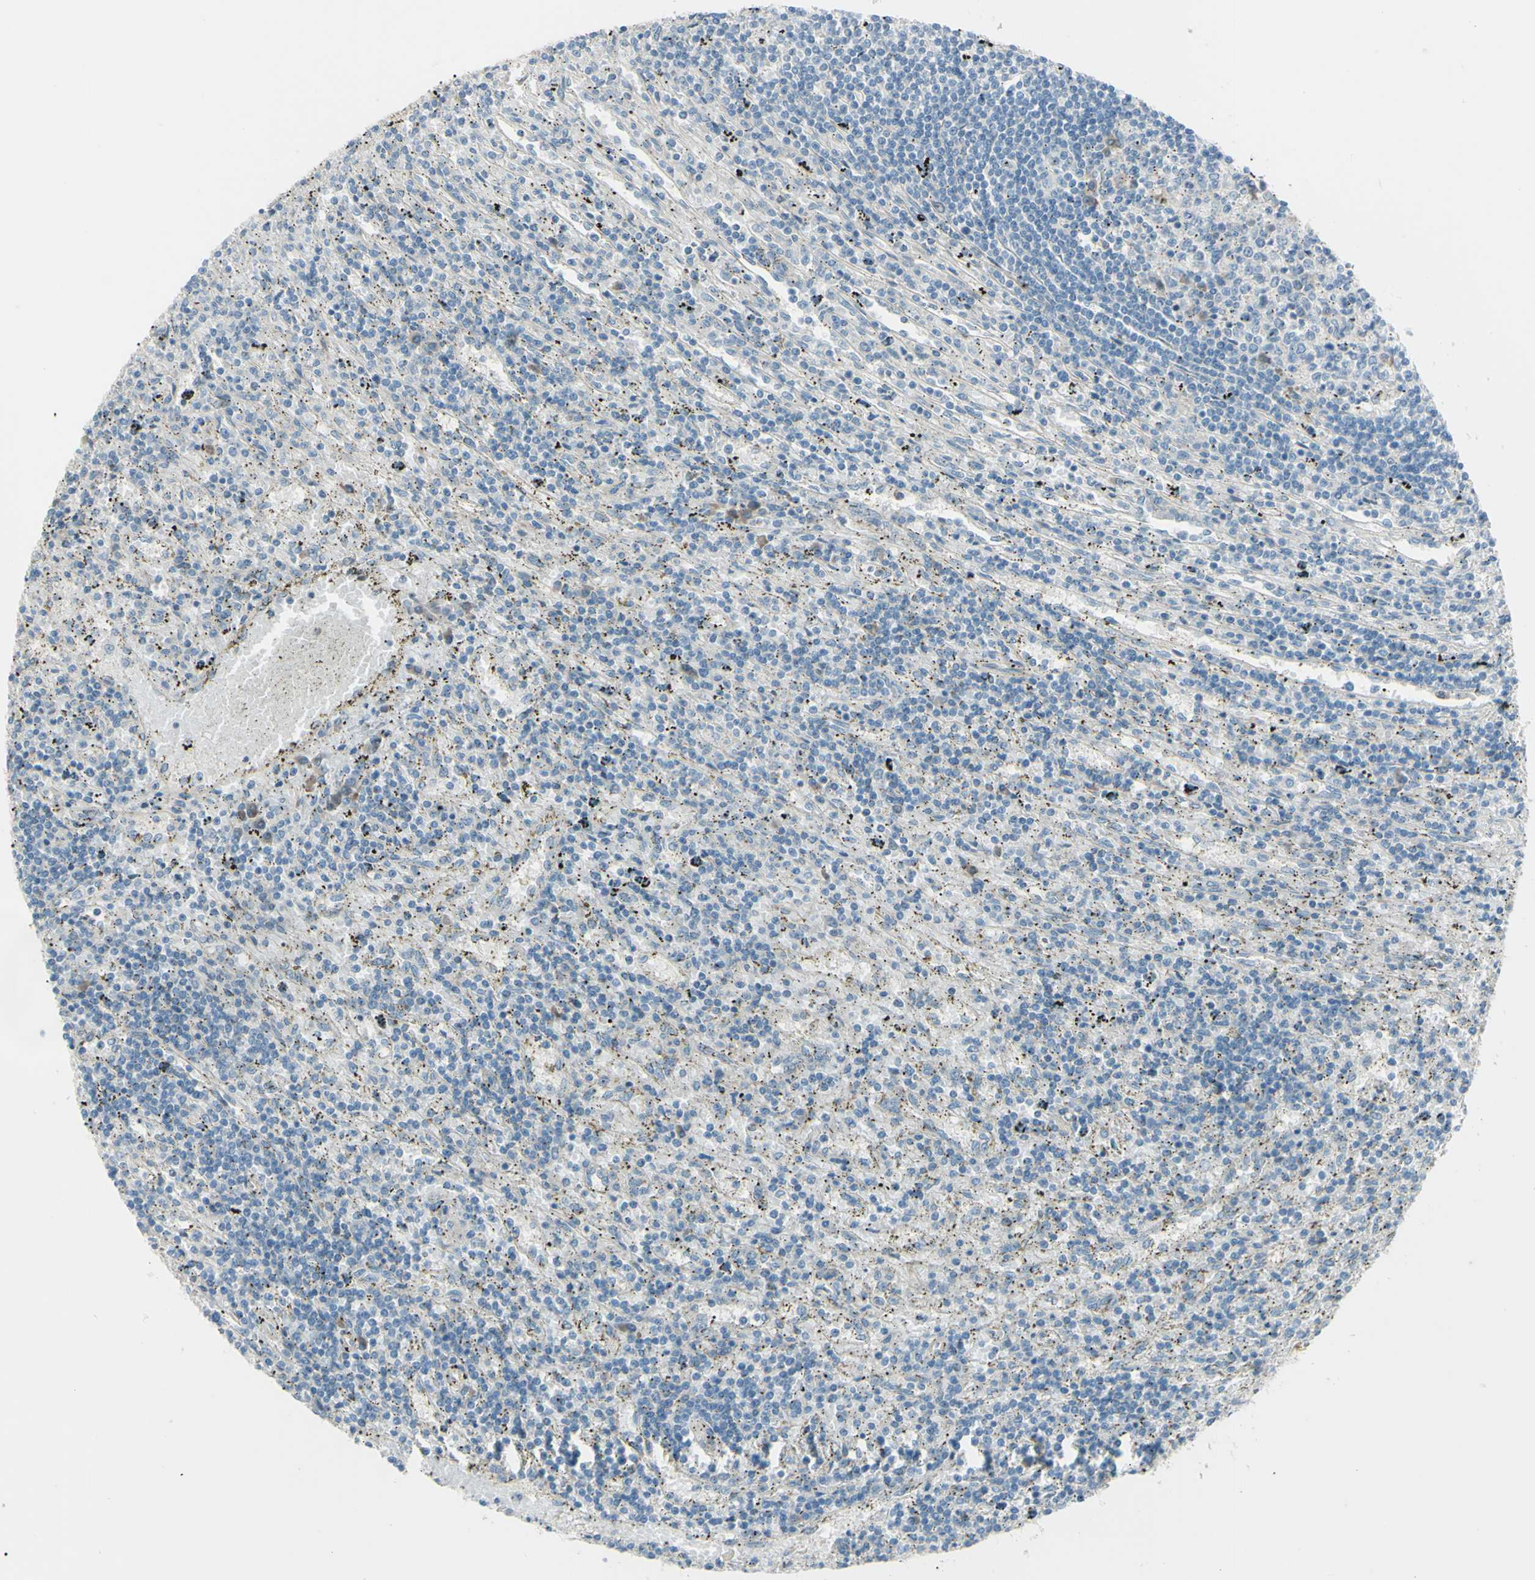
{"staining": {"intensity": "negative", "quantity": "none", "location": "none"}, "tissue": "lymphoma", "cell_type": "Tumor cells", "image_type": "cancer", "snomed": [{"axis": "morphology", "description": "Malignant lymphoma, non-Hodgkin's type, Low grade"}, {"axis": "topography", "description": "Spleen"}], "caption": "High power microscopy histopathology image of an immunohistochemistry (IHC) photomicrograph of lymphoma, revealing no significant expression in tumor cells.", "gene": "LRRK1", "patient": {"sex": "male", "age": 76}}